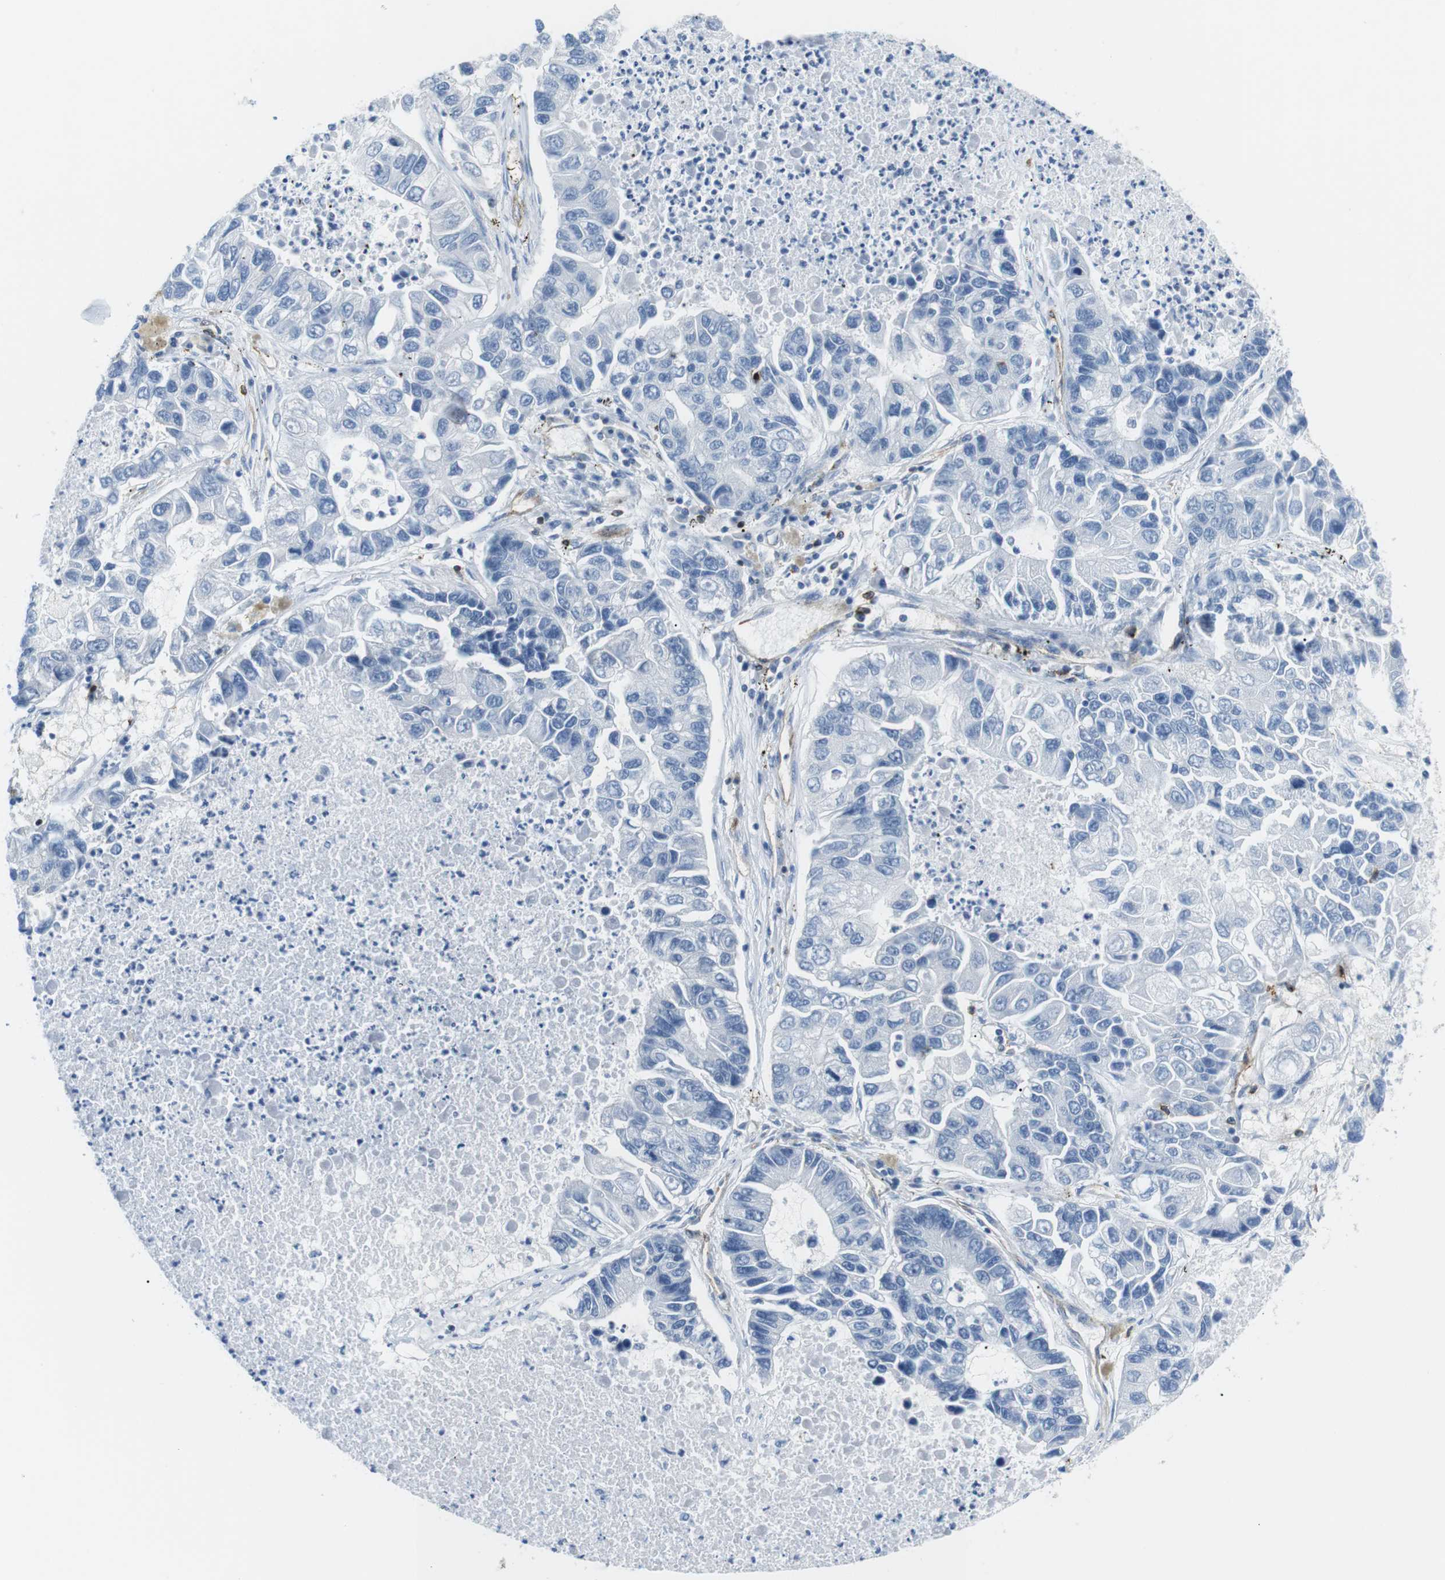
{"staining": {"intensity": "negative", "quantity": "none", "location": "none"}, "tissue": "lung cancer", "cell_type": "Tumor cells", "image_type": "cancer", "snomed": [{"axis": "morphology", "description": "Adenocarcinoma, NOS"}, {"axis": "topography", "description": "Lung"}], "caption": "The immunohistochemistry (IHC) image has no significant expression in tumor cells of lung adenocarcinoma tissue.", "gene": "TNFRSF4", "patient": {"sex": "female", "age": 51}}